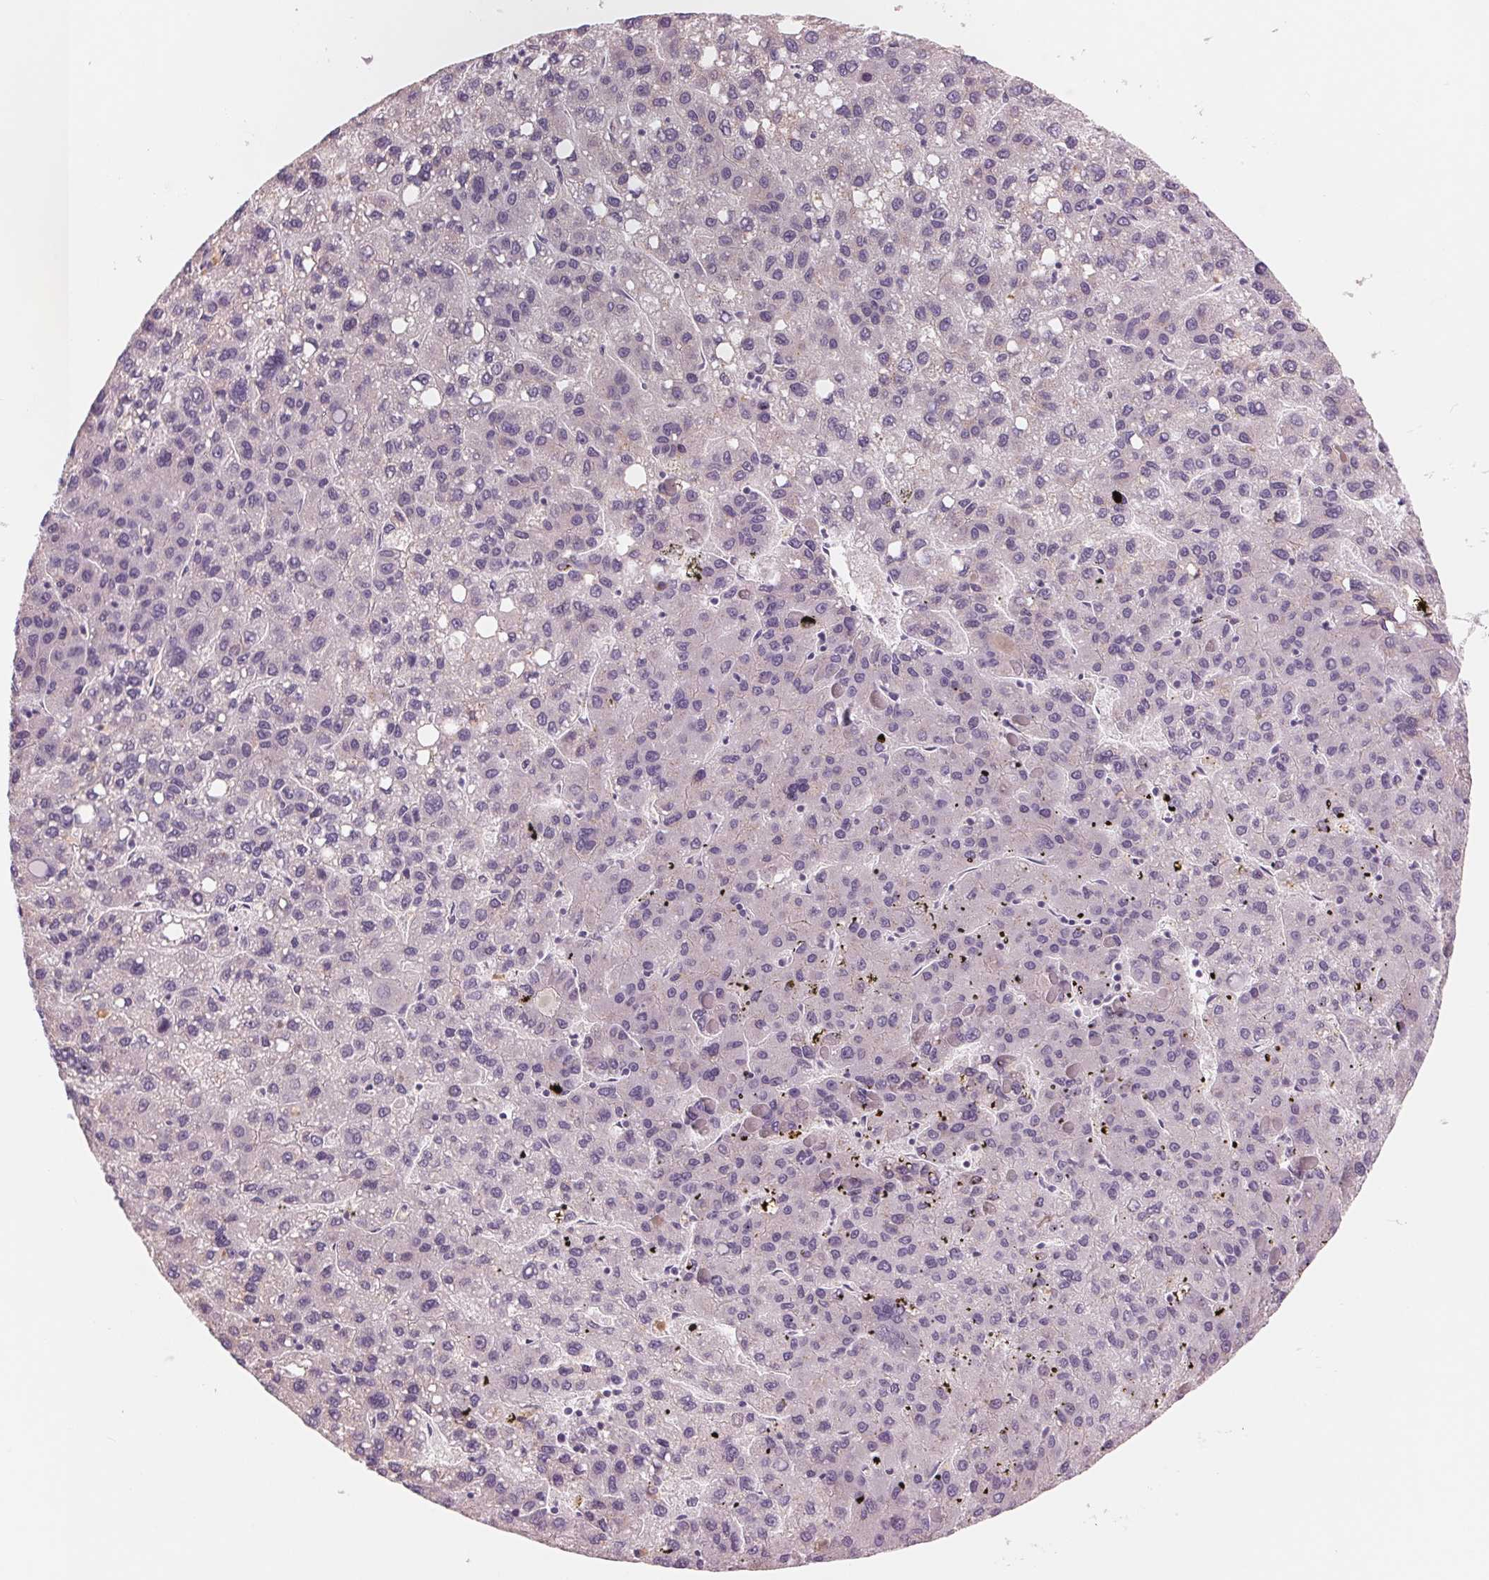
{"staining": {"intensity": "negative", "quantity": "none", "location": "none"}, "tissue": "liver cancer", "cell_type": "Tumor cells", "image_type": "cancer", "snomed": [{"axis": "morphology", "description": "Carcinoma, Hepatocellular, NOS"}, {"axis": "topography", "description": "Liver"}], "caption": "The micrograph reveals no significant staining in tumor cells of liver cancer (hepatocellular carcinoma).", "gene": "IL9R", "patient": {"sex": "female", "age": 82}}